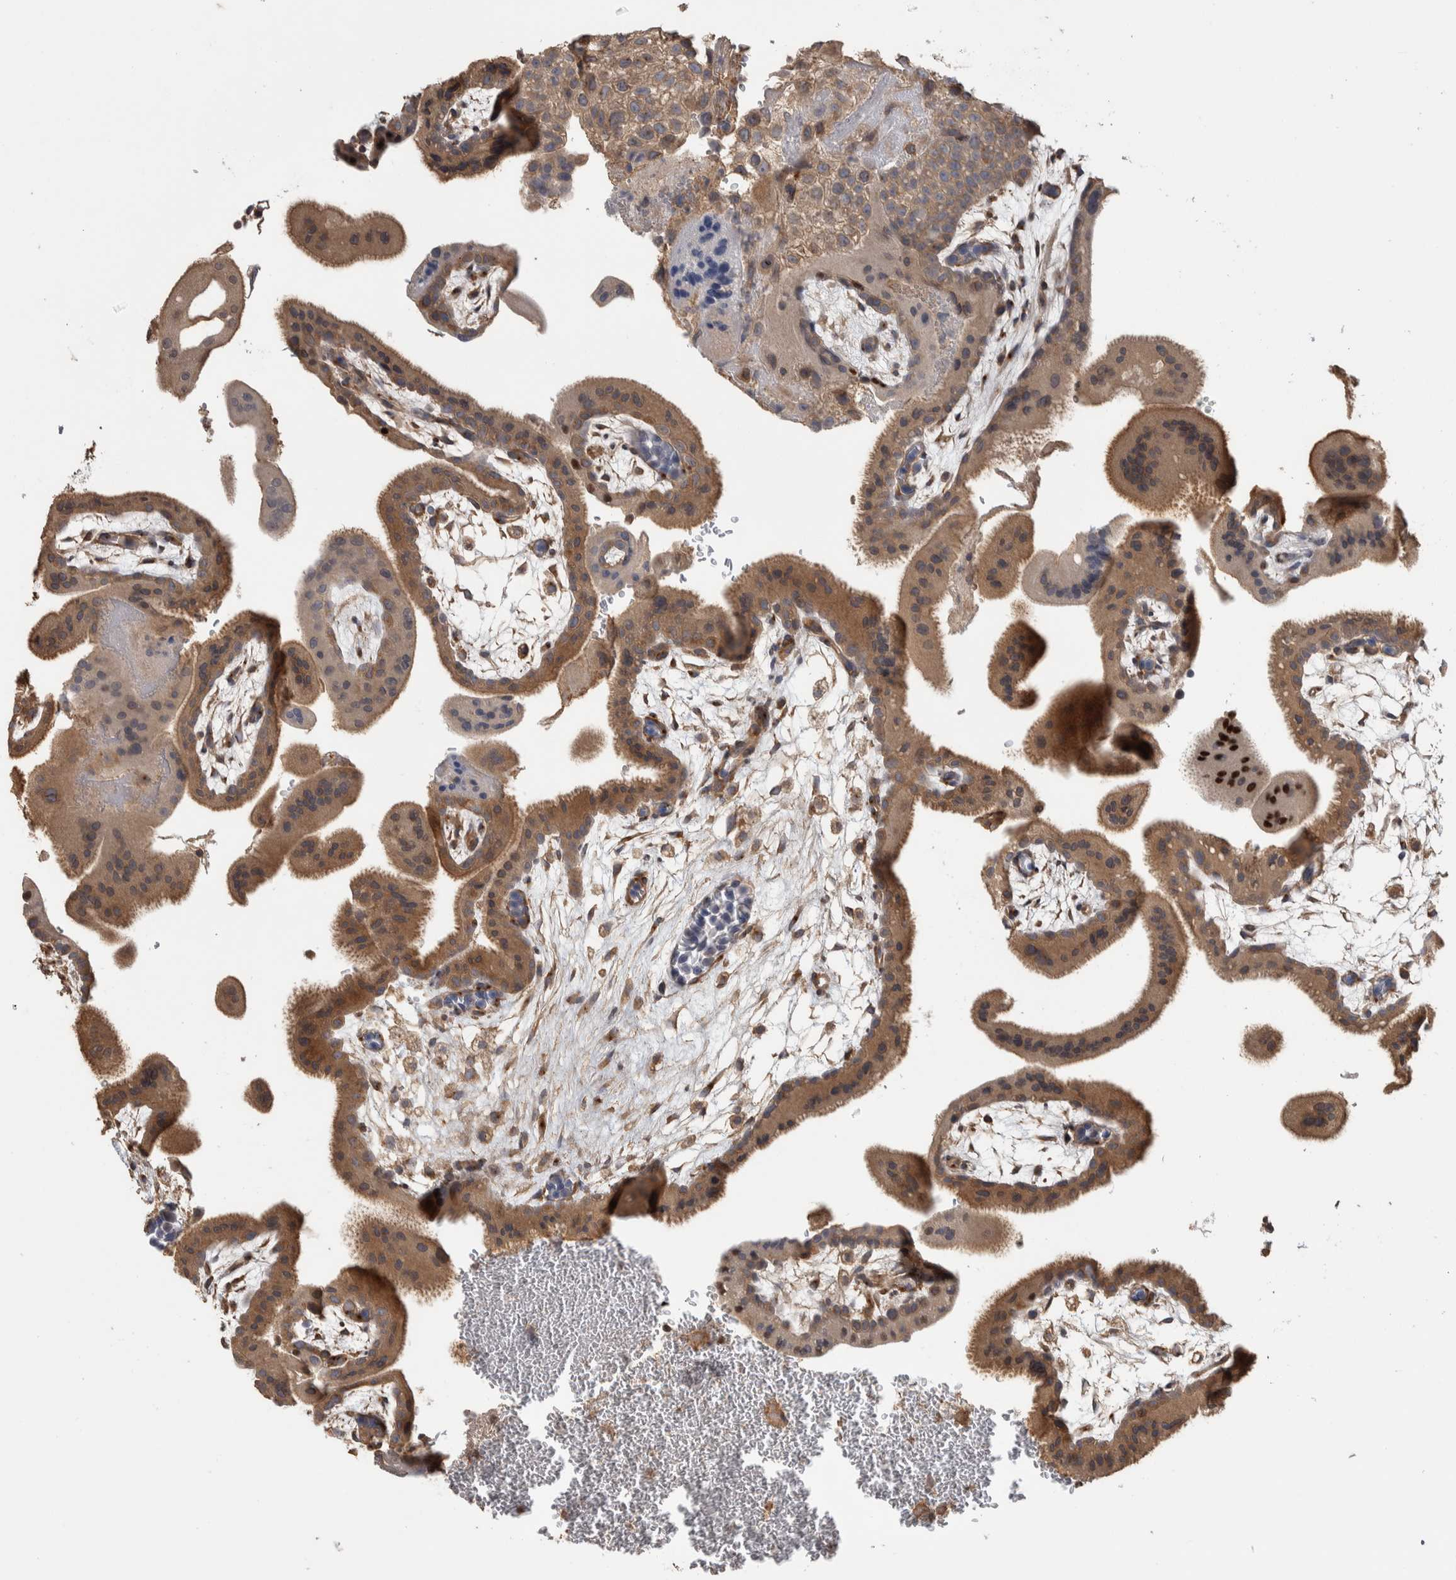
{"staining": {"intensity": "moderate", "quantity": ">75%", "location": "cytoplasmic/membranous"}, "tissue": "placenta", "cell_type": "Decidual cells", "image_type": "normal", "snomed": [{"axis": "morphology", "description": "Normal tissue, NOS"}, {"axis": "topography", "description": "Placenta"}], "caption": "Human placenta stained for a protein (brown) demonstrates moderate cytoplasmic/membranous positive positivity in about >75% of decidual cells.", "gene": "IFRD1", "patient": {"sex": "female", "age": 35}}